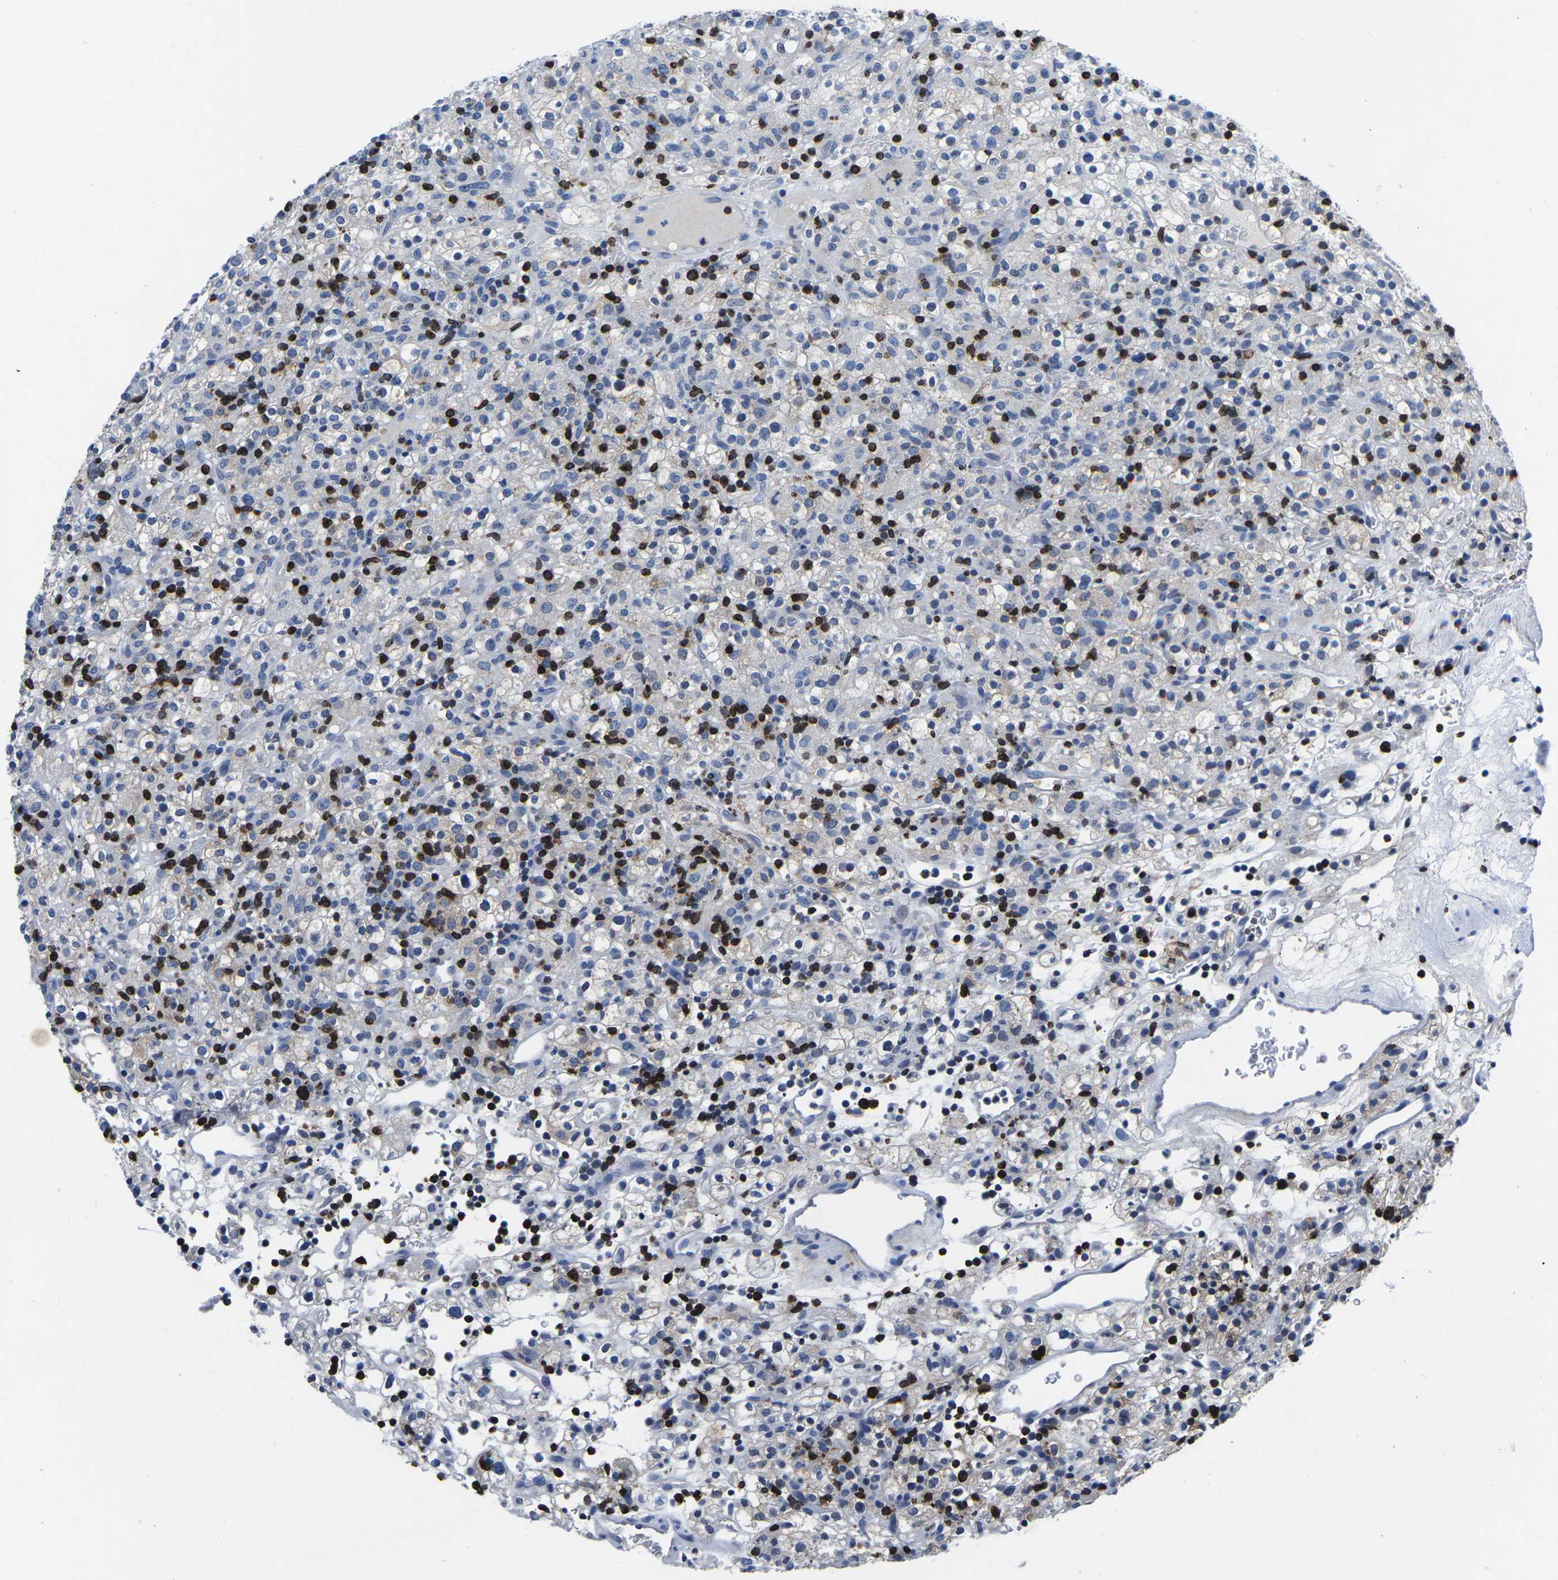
{"staining": {"intensity": "negative", "quantity": "none", "location": "none"}, "tissue": "renal cancer", "cell_type": "Tumor cells", "image_type": "cancer", "snomed": [{"axis": "morphology", "description": "Normal tissue, NOS"}, {"axis": "morphology", "description": "Adenocarcinoma, NOS"}, {"axis": "topography", "description": "Kidney"}], "caption": "A micrograph of human renal adenocarcinoma is negative for staining in tumor cells.", "gene": "CTSW", "patient": {"sex": "female", "age": 72}}